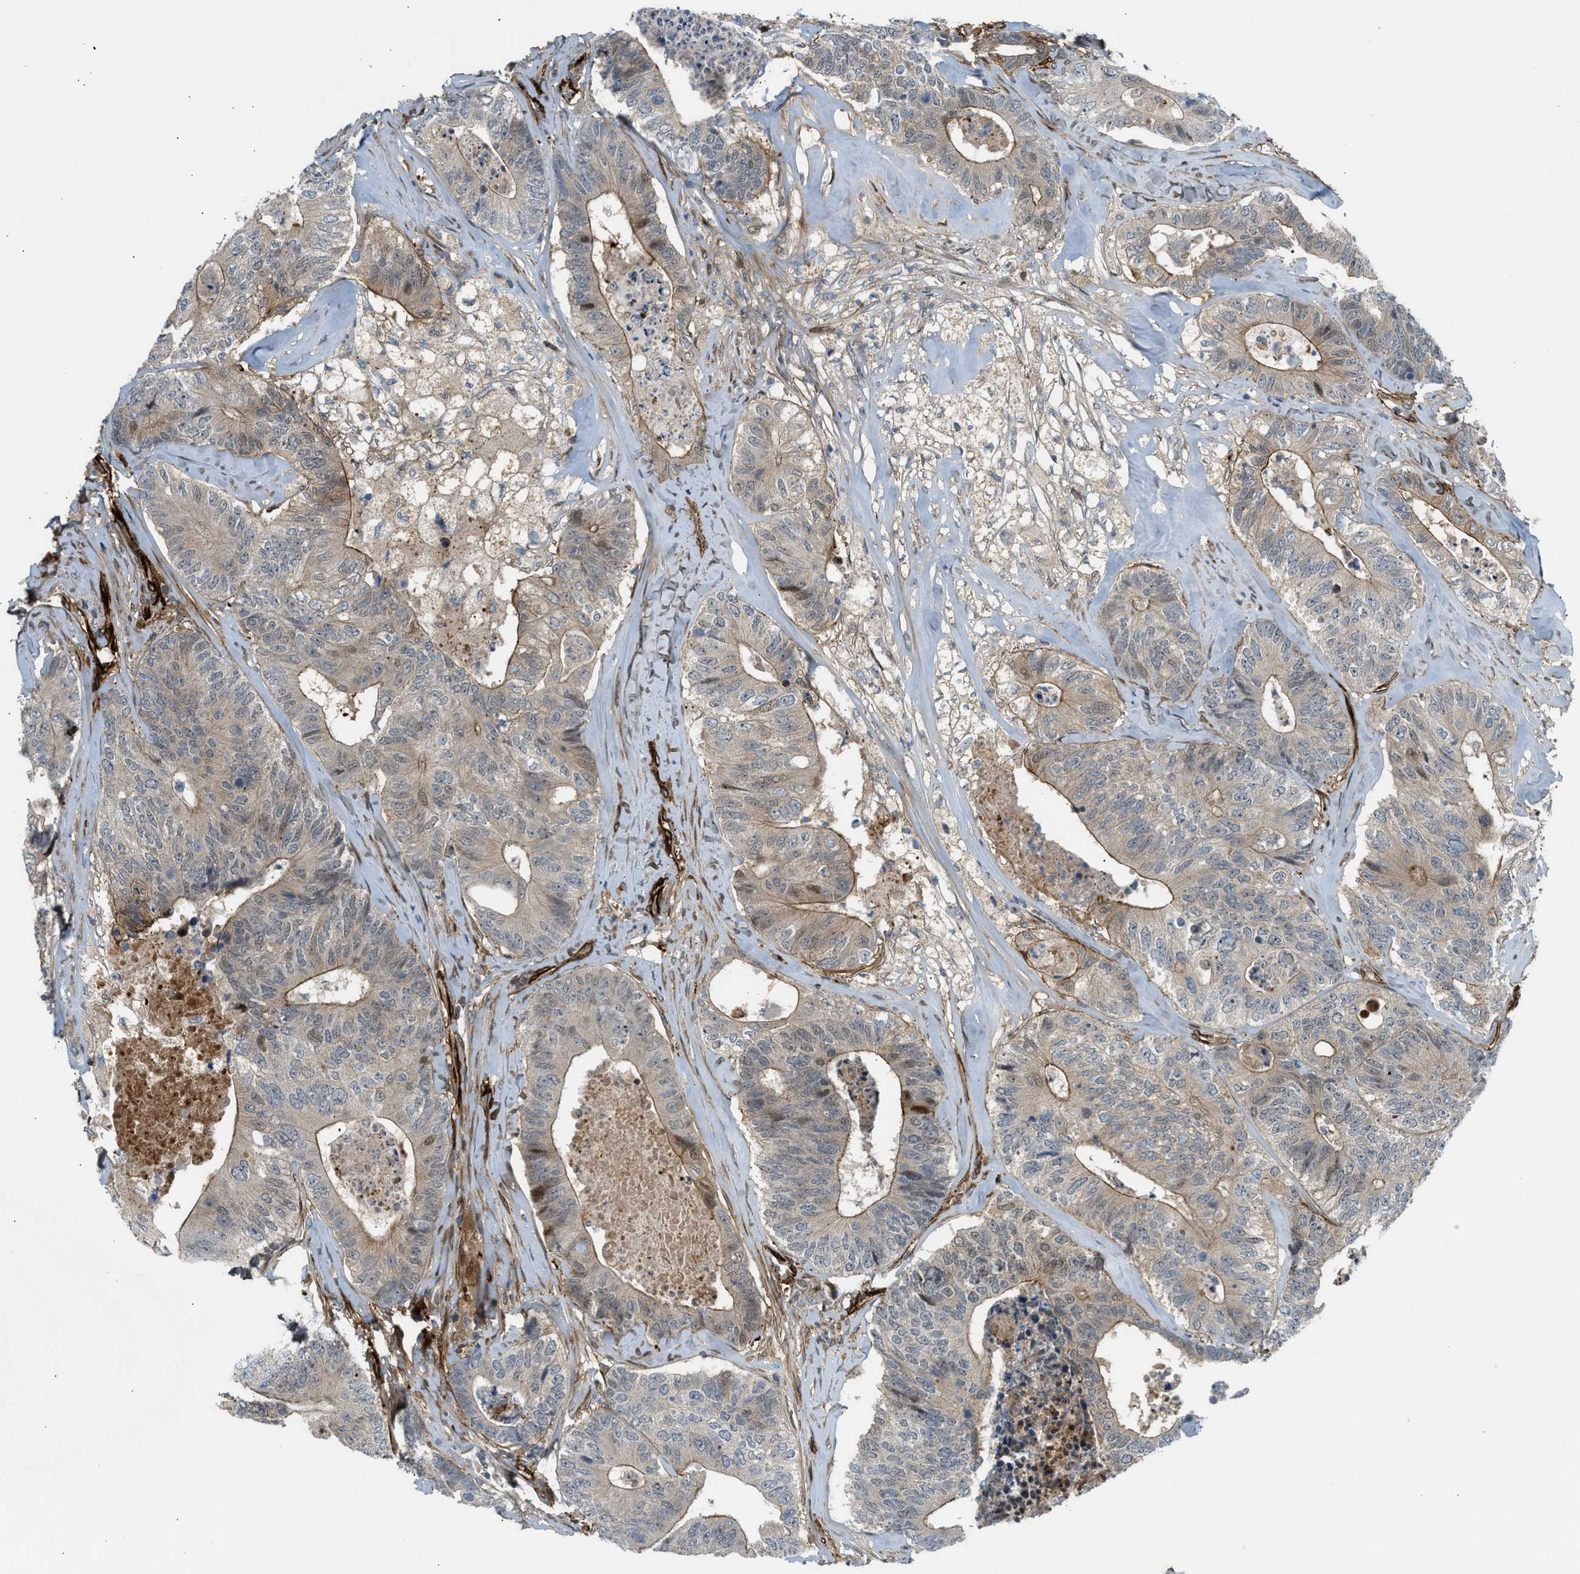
{"staining": {"intensity": "moderate", "quantity": "25%-75%", "location": "cytoplasmic/membranous"}, "tissue": "colorectal cancer", "cell_type": "Tumor cells", "image_type": "cancer", "snomed": [{"axis": "morphology", "description": "Adenocarcinoma, NOS"}, {"axis": "topography", "description": "Colon"}], "caption": "The histopathology image demonstrates immunohistochemical staining of colorectal adenocarcinoma. There is moderate cytoplasmic/membranous staining is present in about 25%-75% of tumor cells. (DAB (3,3'-diaminobenzidine) = brown stain, brightfield microscopy at high magnification).", "gene": "EDNRA", "patient": {"sex": "female", "age": 67}}